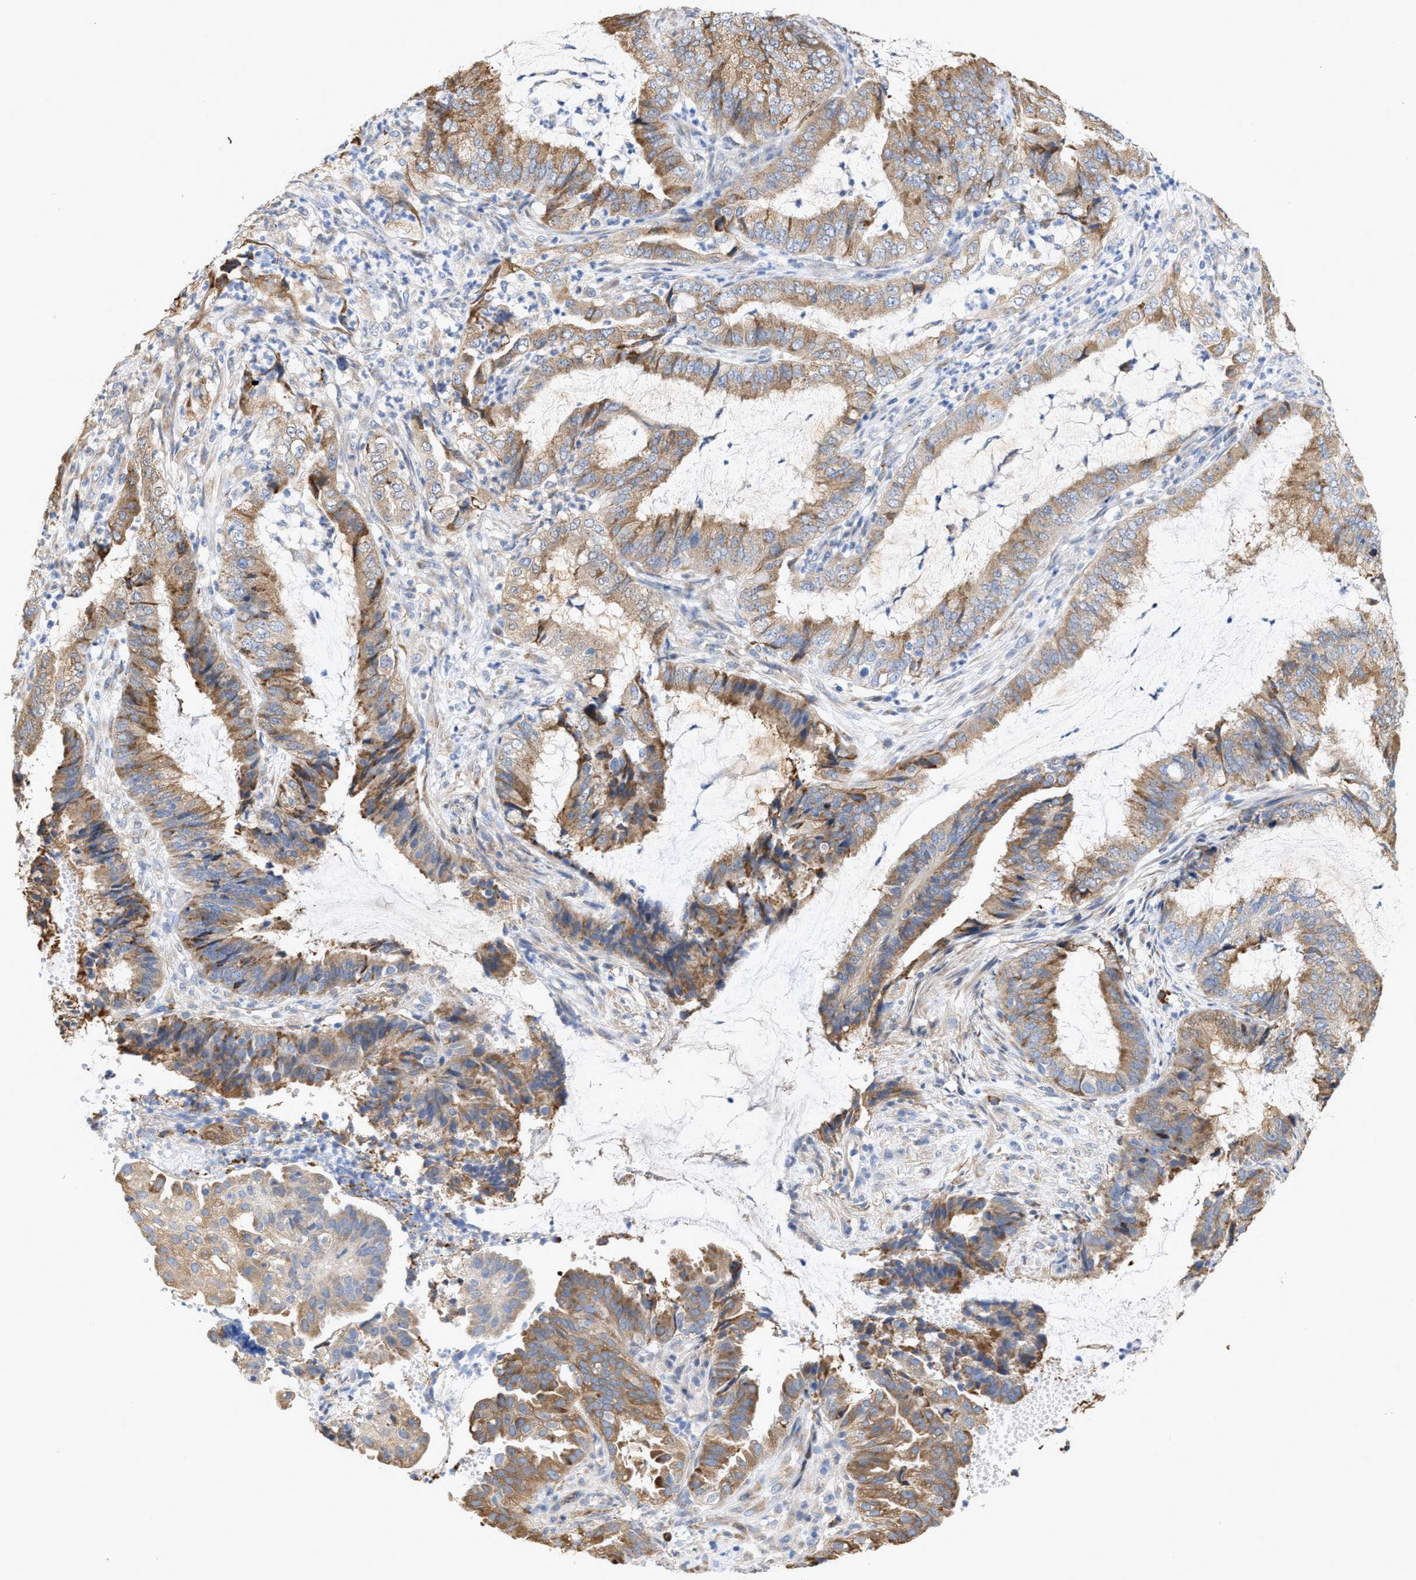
{"staining": {"intensity": "moderate", "quantity": ">75%", "location": "cytoplasmic/membranous"}, "tissue": "endometrial cancer", "cell_type": "Tumor cells", "image_type": "cancer", "snomed": [{"axis": "morphology", "description": "Adenocarcinoma, NOS"}, {"axis": "topography", "description": "Endometrium"}], "caption": "Immunohistochemistry (IHC) photomicrograph of endometrial cancer (adenocarcinoma) stained for a protein (brown), which reveals medium levels of moderate cytoplasmic/membranous positivity in about >75% of tumor cells.", "gene": "RYR2", "patient": {"sex": "female", "age": 51}}